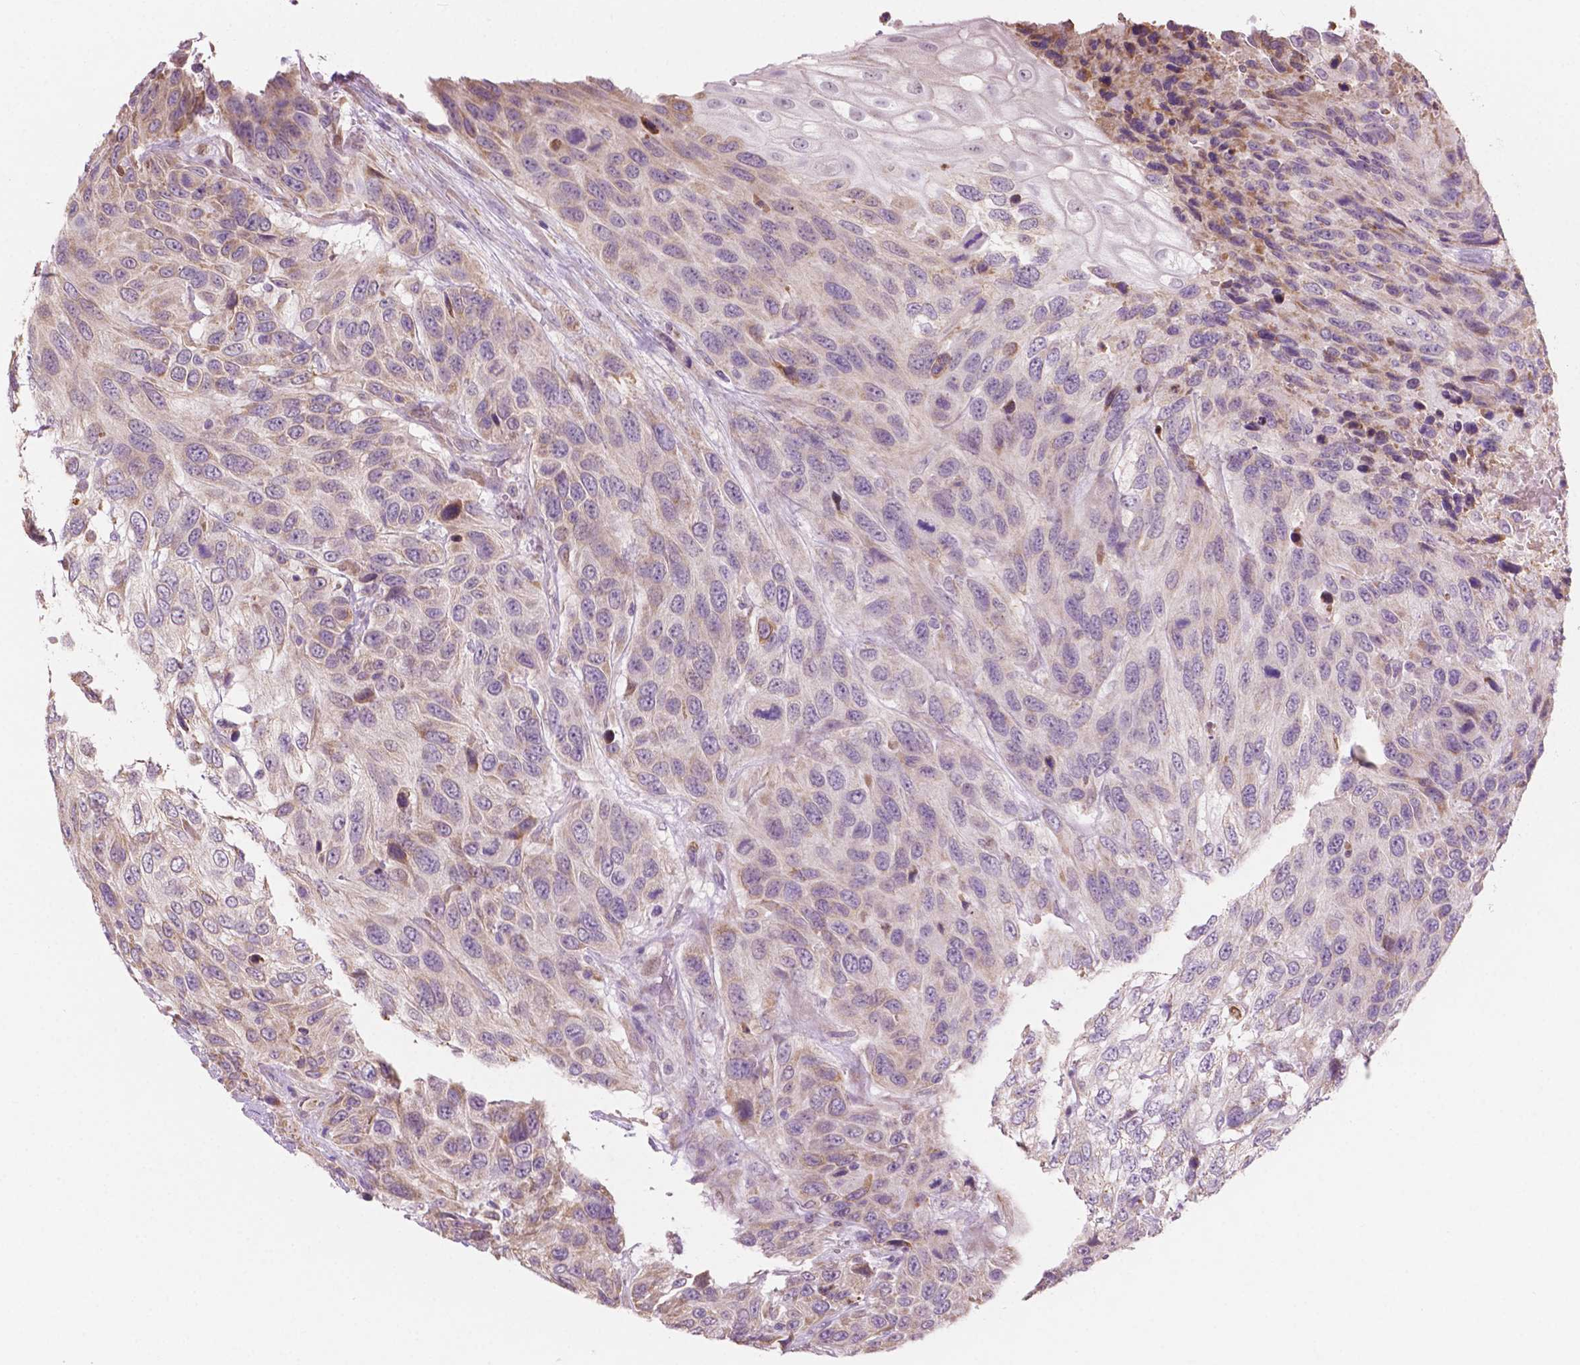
{"staining": {"intensity": "weak", "quantity": "25%-75%", "location": "cytoplasmic/membranous"}, "tissue": "urothelial cancer", "cell_type": "Tumor cells", "image_type": "cancer", "snomed": [{"axis": "morphology", "description": "Urothelial carcinoma, High grade"}, {"axis": "topography", "description": "Urinary bladder"}], "caption": "A high-resolution image shows immunohistochemistry staining of urothelial cancer, which exhibits weak cytoplasmic/membranous positivity in approximately 25%-75% of tumor cells.", "gene": "LRP1B", "patient": {"sex": "female", "age": 70}}